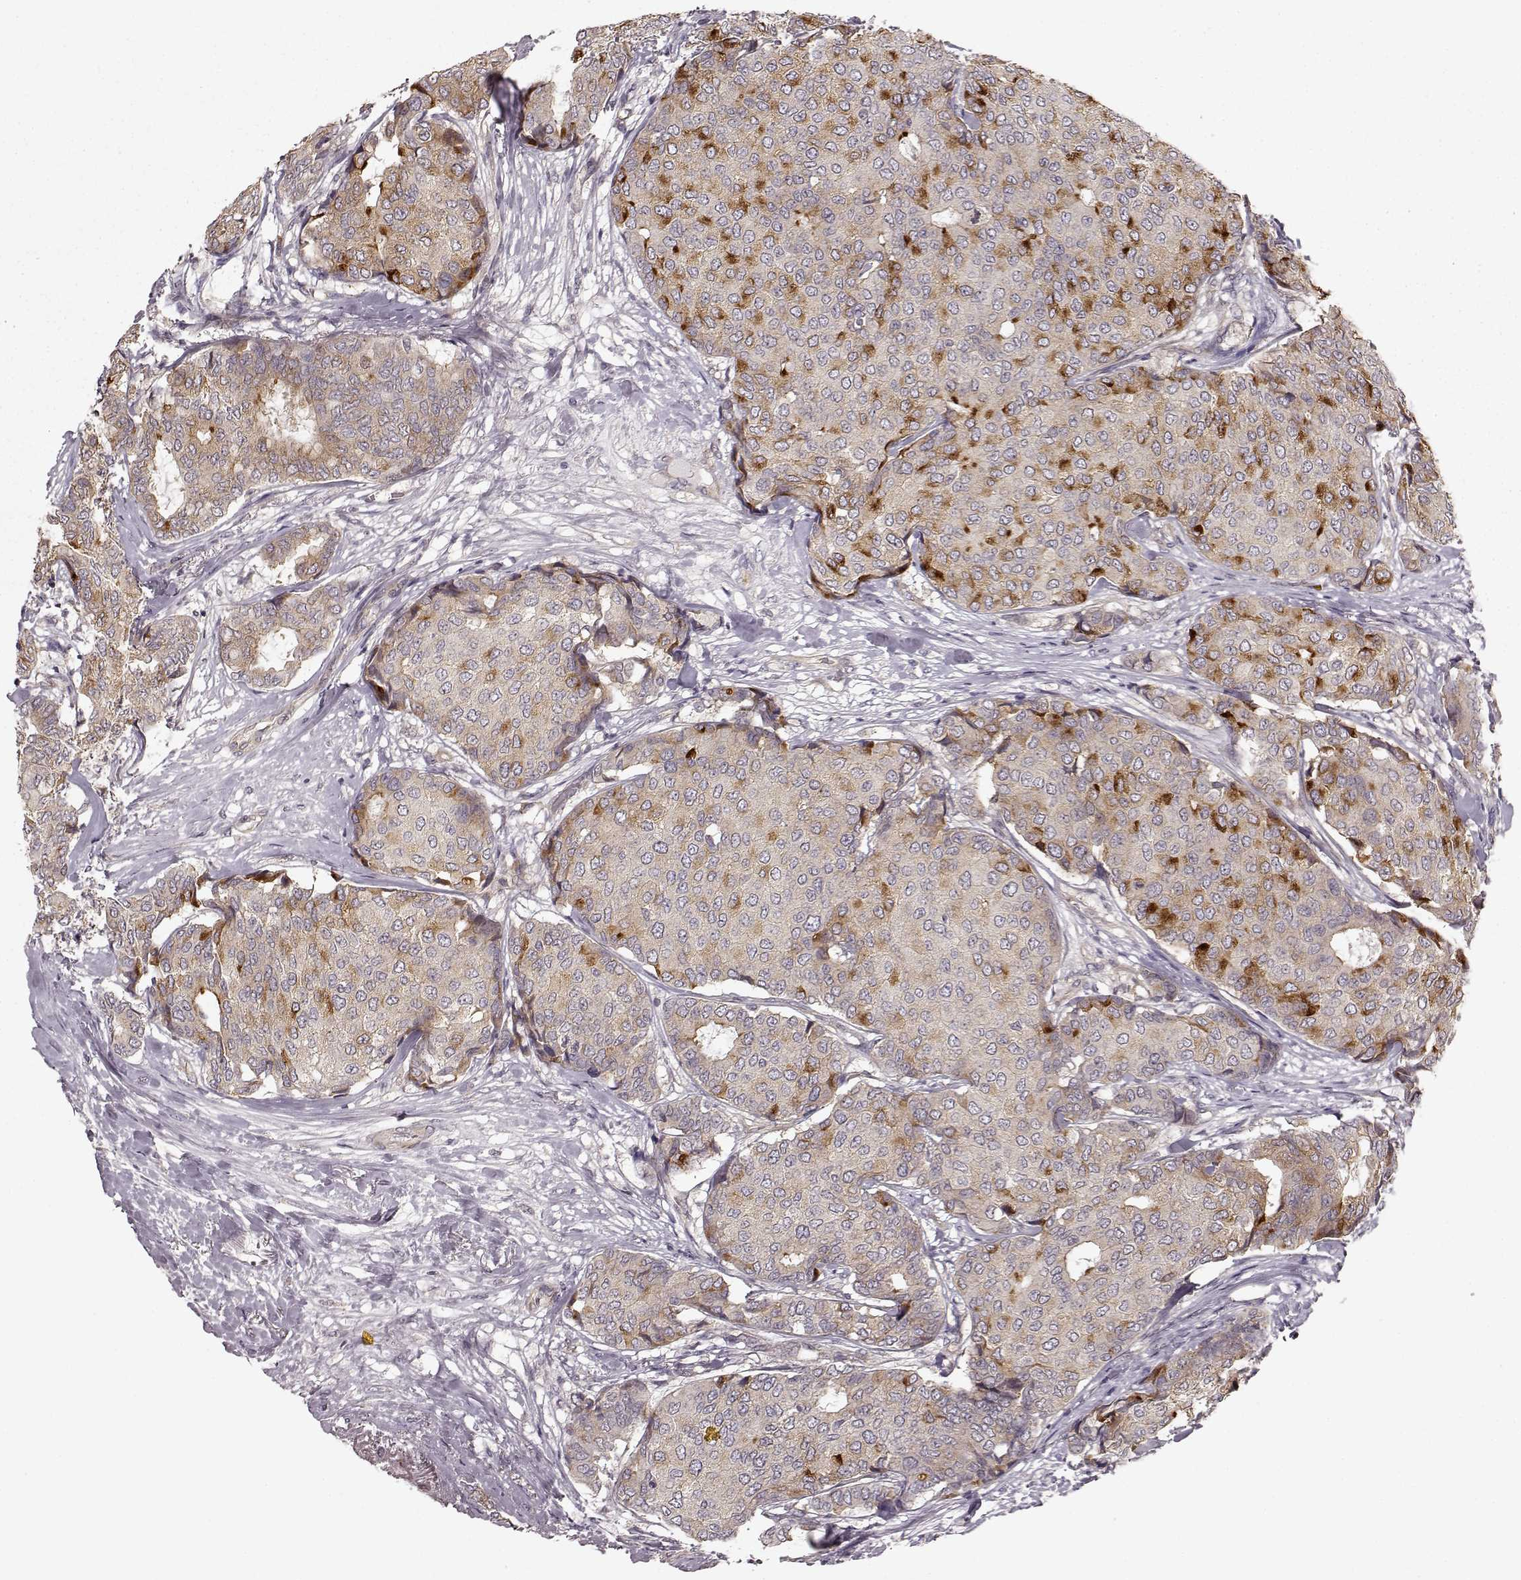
{"staining": {"intensity": "moderate", "quantity": "25%-75%", "location": "cytoplasmic/membranous"}, "tissue": "breast cancer", "cell_type": "Tumor cells", "image_type": "cancer", "snomed": [{"axis": "morphology", "description": "Duct carcinoma"}, {"axis": "topography", "description": "Breast"}], "caption": "Breast cancer tissue reveals moderate cytoplasmic/membranous staining in approximately 25%-75% of tumor cells, visualized by immunohistochemistry. (DAB (3,3'-diaminobenzidine) IHC, brown staining for protein, blue staining for nuclei).", "gene": "SLAIN2", "patient": {"sex": "female", "age": 75}}